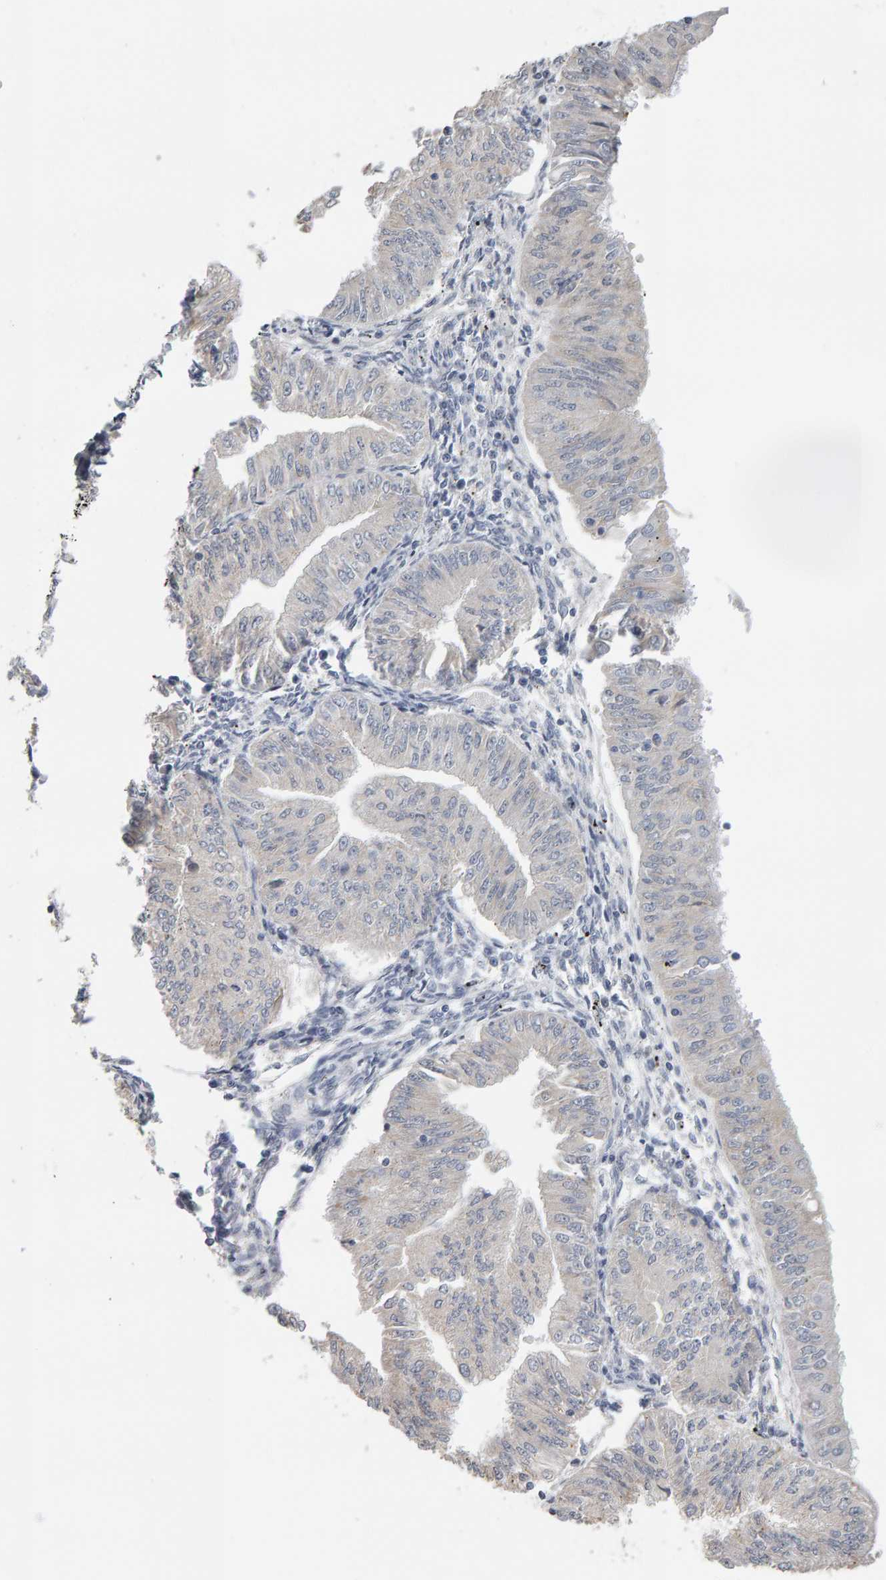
{"staining": {"intensity": "negative", "quantity": "none", "location": "none"}, "tissue": "endometrial cancer", "cell_type": "Tumor cells", "image_type": "cancer", "snomed": [{"axis": "morphology", "description": "Normal tissue, NOS"}, {"axis": "morphology", "description": "Adenocarcinoma, NOS"}, {"axis": "topography", "description": "Endometrium"}], "caption": "An immunohistochemistry (IHC) histopathology image of endometrial cancer (adenocarcinoma) is shown. There is no staining in tumor cells of endometrial cancer (adenocarcinoma).", "gene": "ADHFE1", "patient": {"sex": "female", "age": 53}}